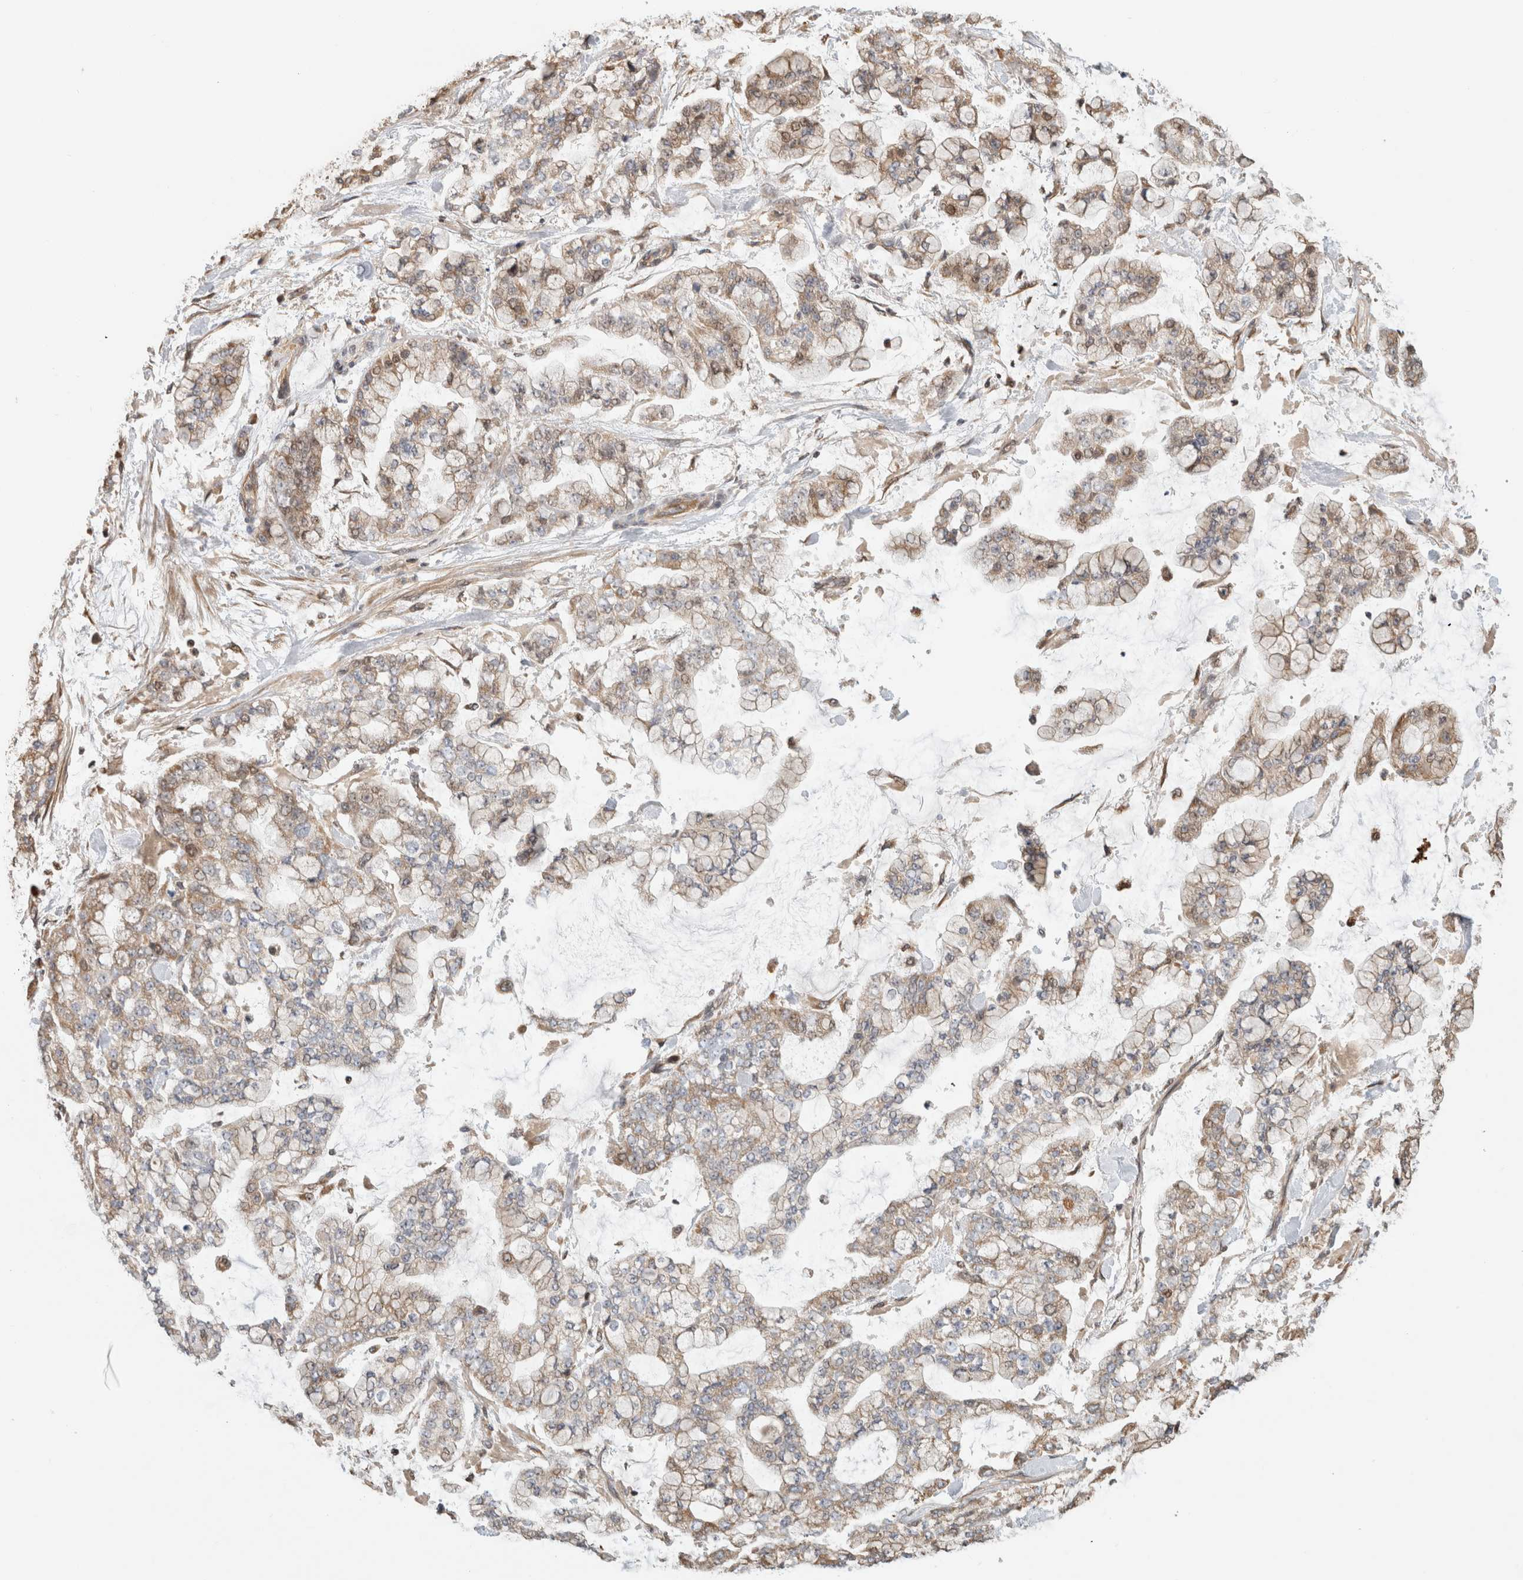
{"staining": {"intensity": "weak", "quantity": "25%-75%", "location": "cytoplasmic/membranous"}, "tissue": "stomach cancer", "cell_type": "Tumor cells", "image_type": "cancer", "snomed": [{"axis": "morphology", "description": "Normal tissue, NOS"}, {"axis": "morphology", "description": "Adenocarcinoma, NOS"}, {"axis": "topography", "description": "Stomach, upper"}, {"axis": "topography", "description": "Stomach"}], "caption": "A low amount of weak cytoplasmic/membranous positivity is present in about 25%-75% of tumor cells in adenocarcinoma (stomach) tissue. Immunohistochemistry stains the protein in brown and the nuclei are stained blue.", "gene": "GINS4", "patient": {"sex": "male", "age": 76}}